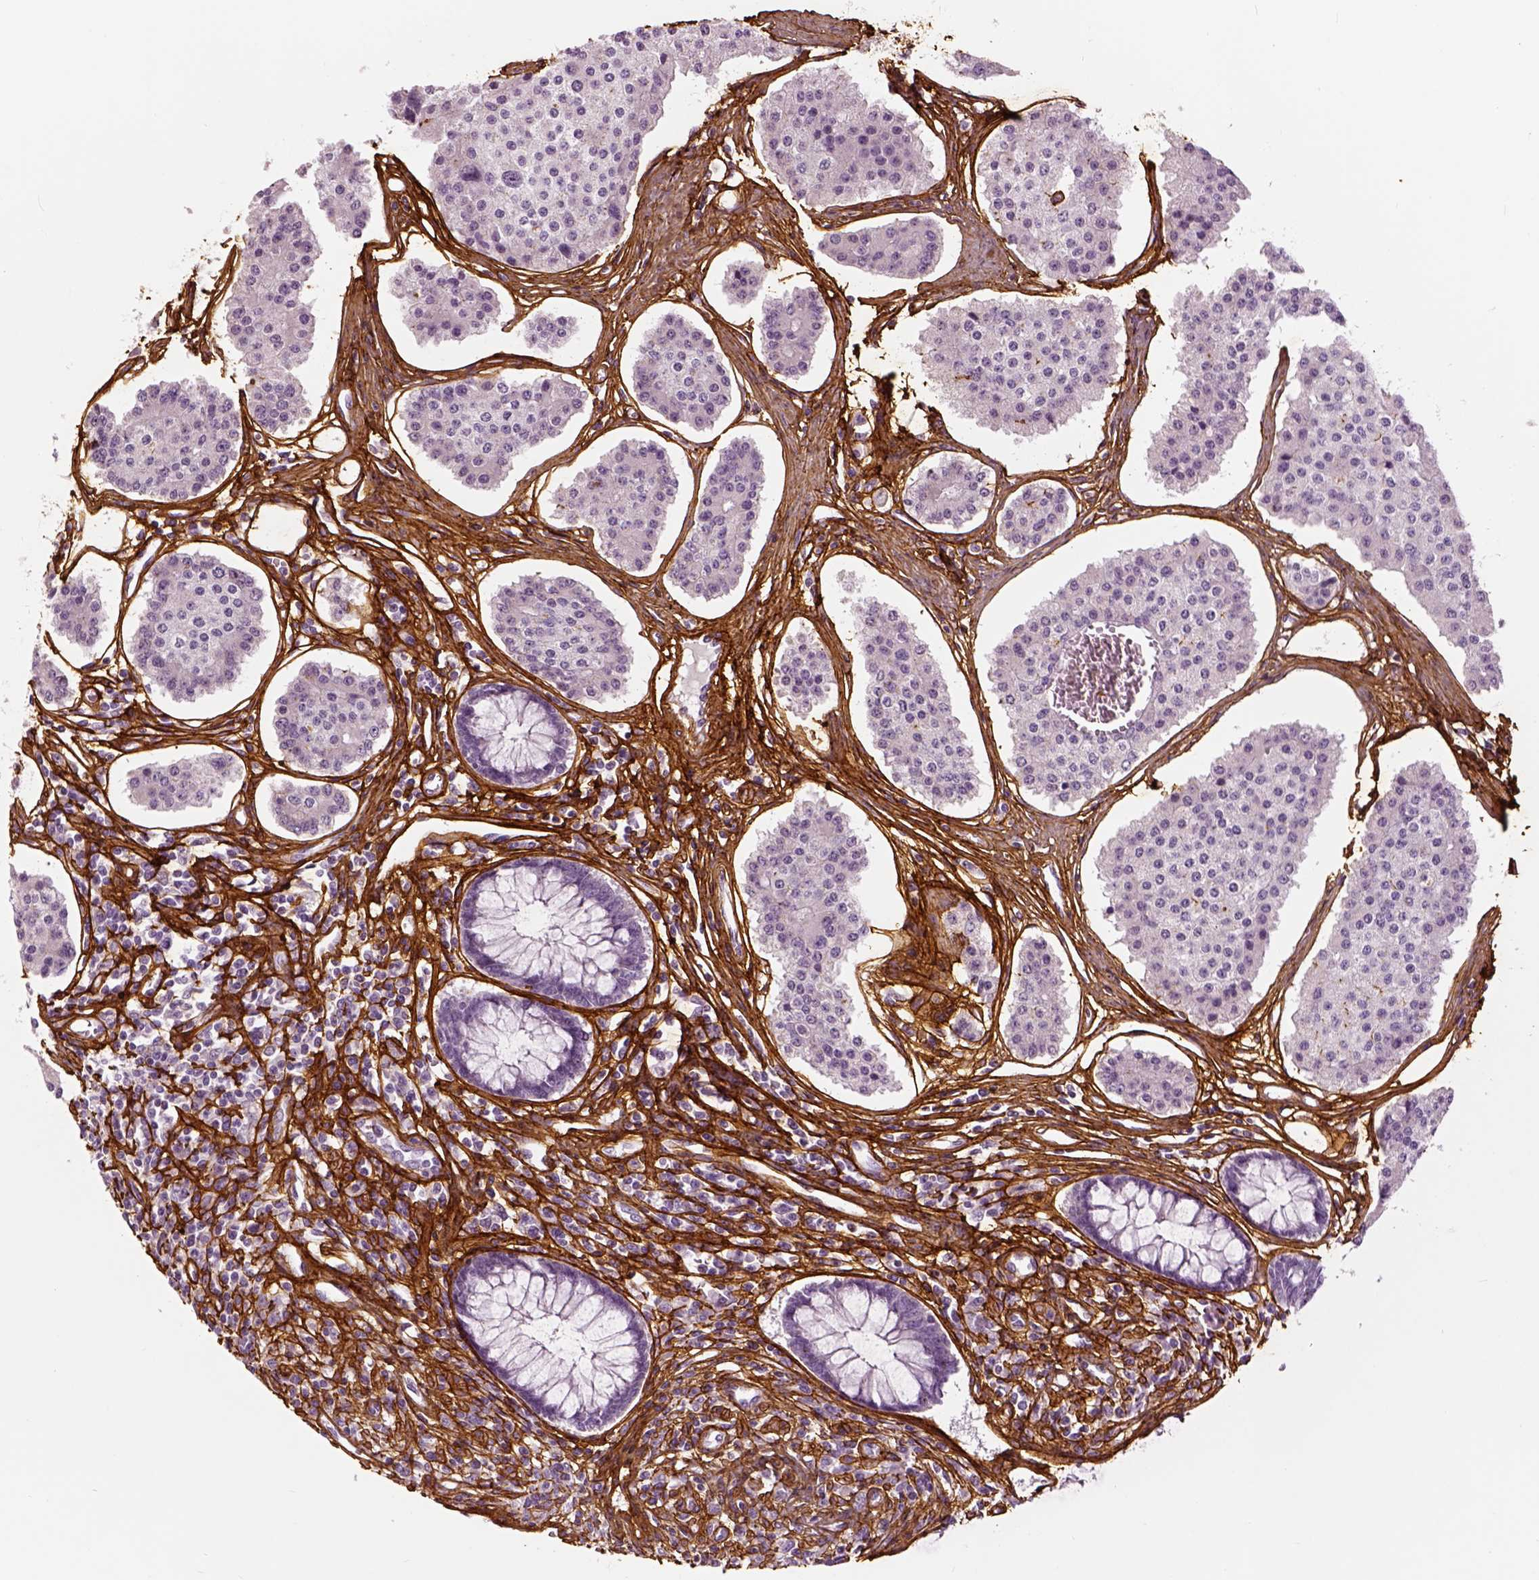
{"staining": {"intensity": "negative", "quantity": "none", "location": "none"}, "tissue": "carcinoid", "cell_type": "Tumor cells", "image_type": "cancer", "snomed": [{"axis": "morphology", "description": "Carcinoid, malignant, NOS"}, {"axis": "topography", "description": "Small intestine"}], "caption": "IHC of carcinoid displays no expression in tumor cells.", "gene": "COL6A2", "patient": {"sex": "female", "age": 65}}